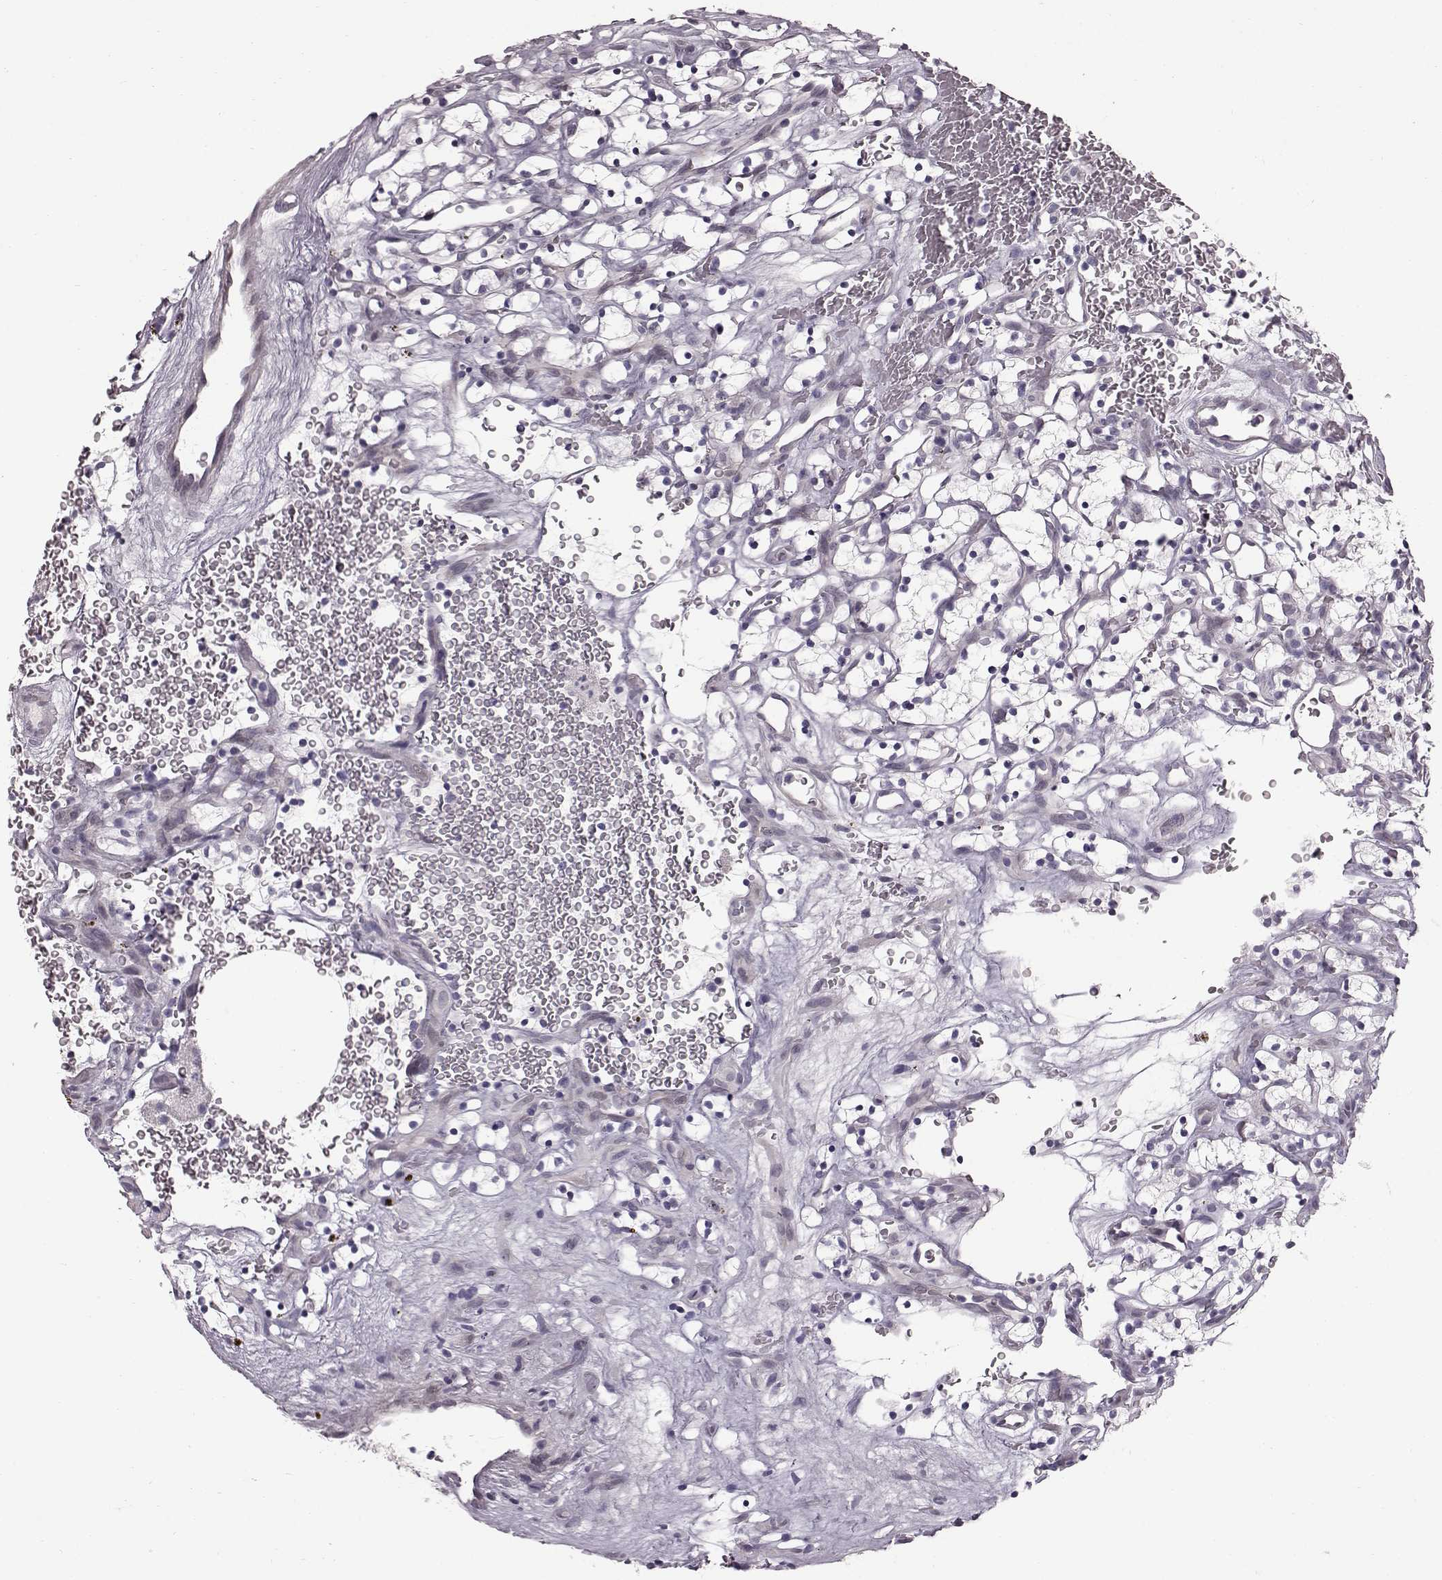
{"staining": {"intensity": "negative", "quantity": "none", "location": "none"}, "tissue": "renal cancer", "cell_type": "Tumor cells", "image_type": "cancer", "snomed": [{"axis": "morphology", "description": "Adenocarcinoma, NOS"}, {"axis": "topography", "description": "Kidney"}], "caption": "High power microscopy image of an immunohistochemistry histopathology image of renal adenocarcinoma, revealing no significant positivity in tumor cells.", "gene": "TCHHL1", "patient": {"sex": "female", "age": 64}}